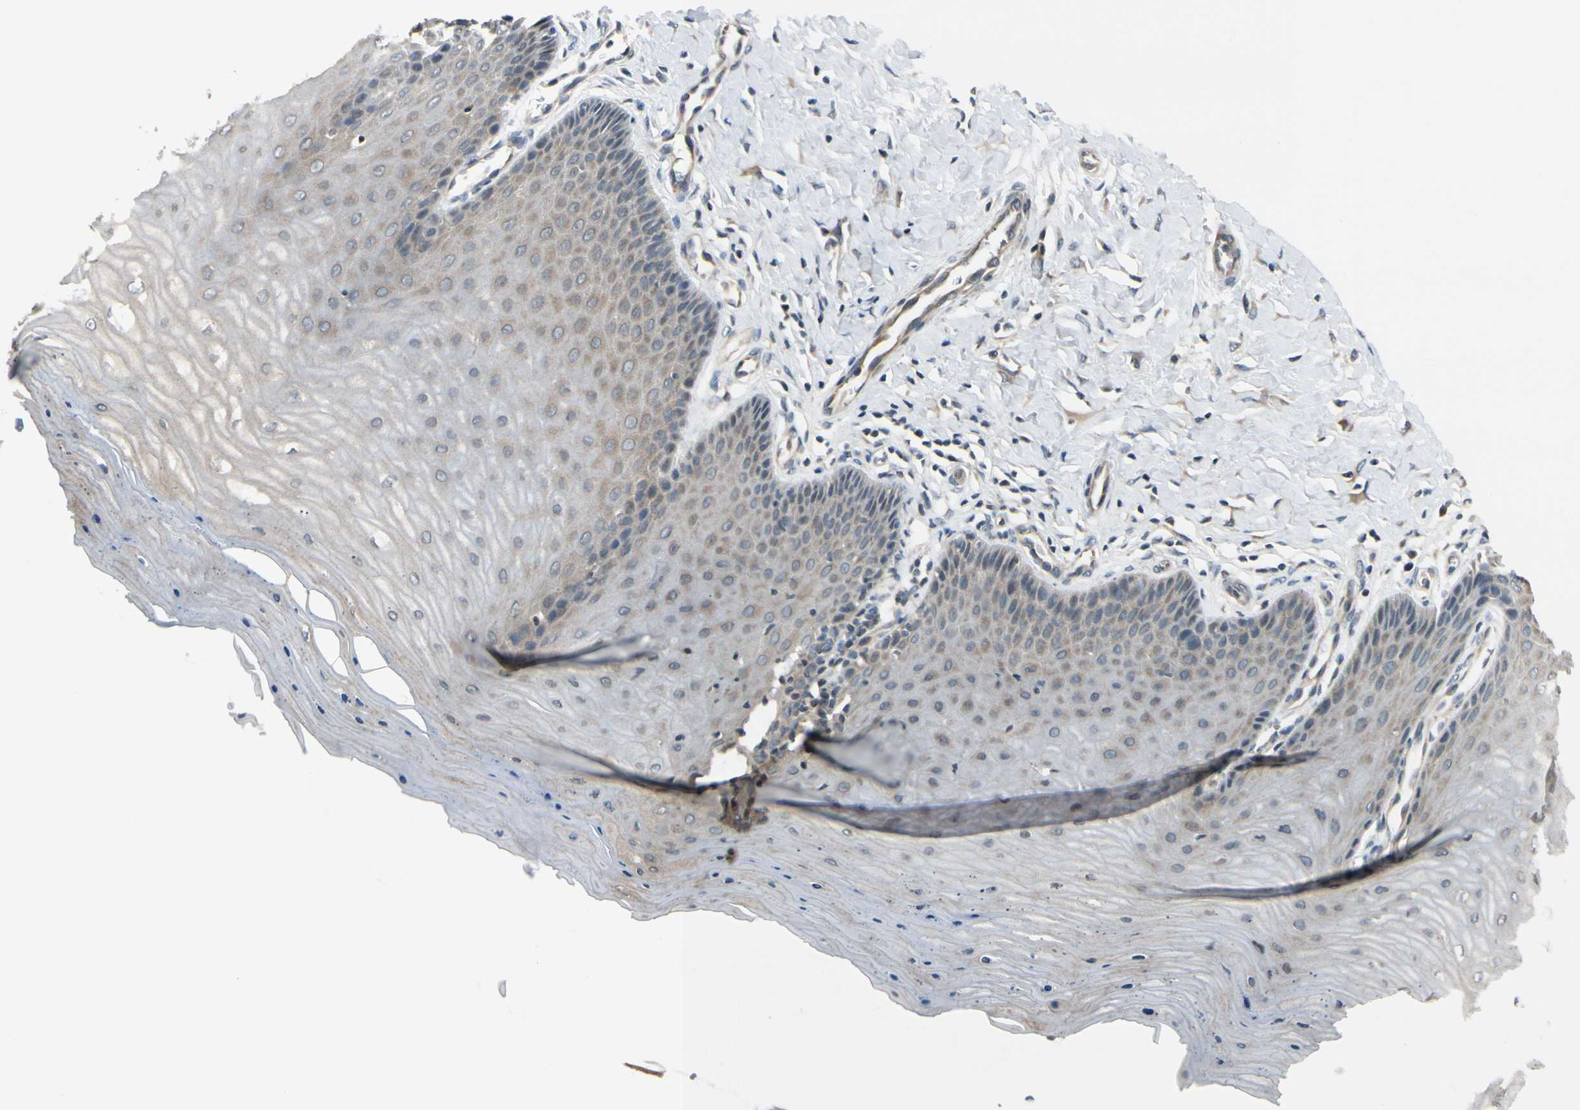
{"staining": {"intensity": "weak", "quantity": ">75%", "location": "cytoplasmic/membranous"}, "tissue": "cervix", "cell_type": "Glandular cells", "image_type": "normal", "snomed": [{"axis": "morphology", "description": "Normal tissue, NOS"}, {"axis": "topography", "description": "Cervix"}], "caption": "Protein analysis of normal cervix demonstrates weak cytoplasmic/membranous positivity in approximately >75% of glandular cells.", "gene": "FGF10", "patient": {"sex": "female", "age": 55}}